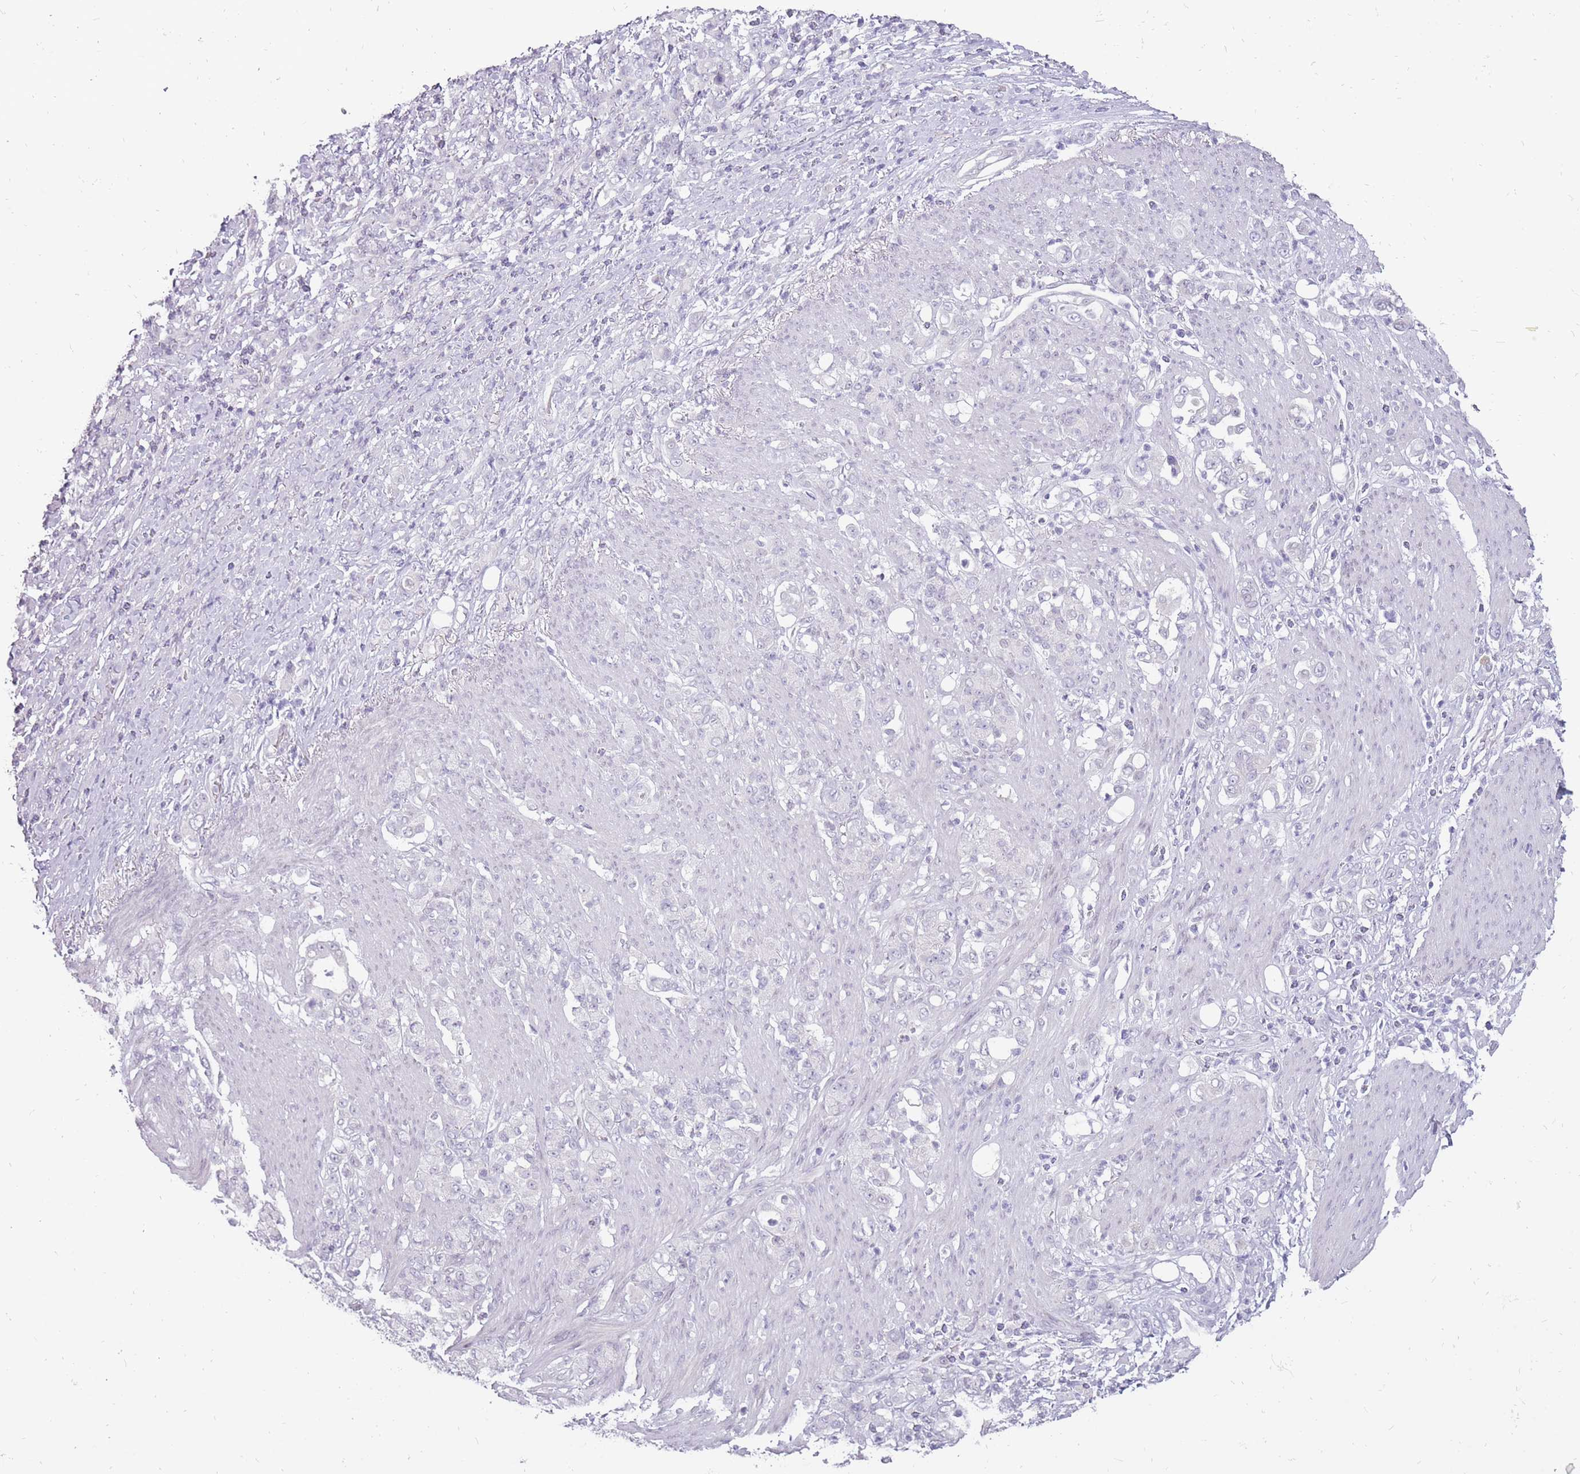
{"staining": {"intensity": "negative", "quantity": "none", "location": "none"}, "tissue": "stomach cancer", "cell_type": "Tumor cells", "image_type": "cancer", "snomed": [{"axis": "morphology", "description": "Normal tissue, NOS"}, {"axis": "morphology", "description": "Adenocarcinoma, NOS"}, {"axis": "topography", "description": "Stomach"}], "caption": "Immunohistochemistry image of stomach cancer stained for a protein (brown), which shows no expression in tumor cells. (DAB immunohistochemistry (IHC) visualized using brightfield microscopy, high magnification).", "gene": "POMZP3", "patient": {"sex": "female", "age": 79}}